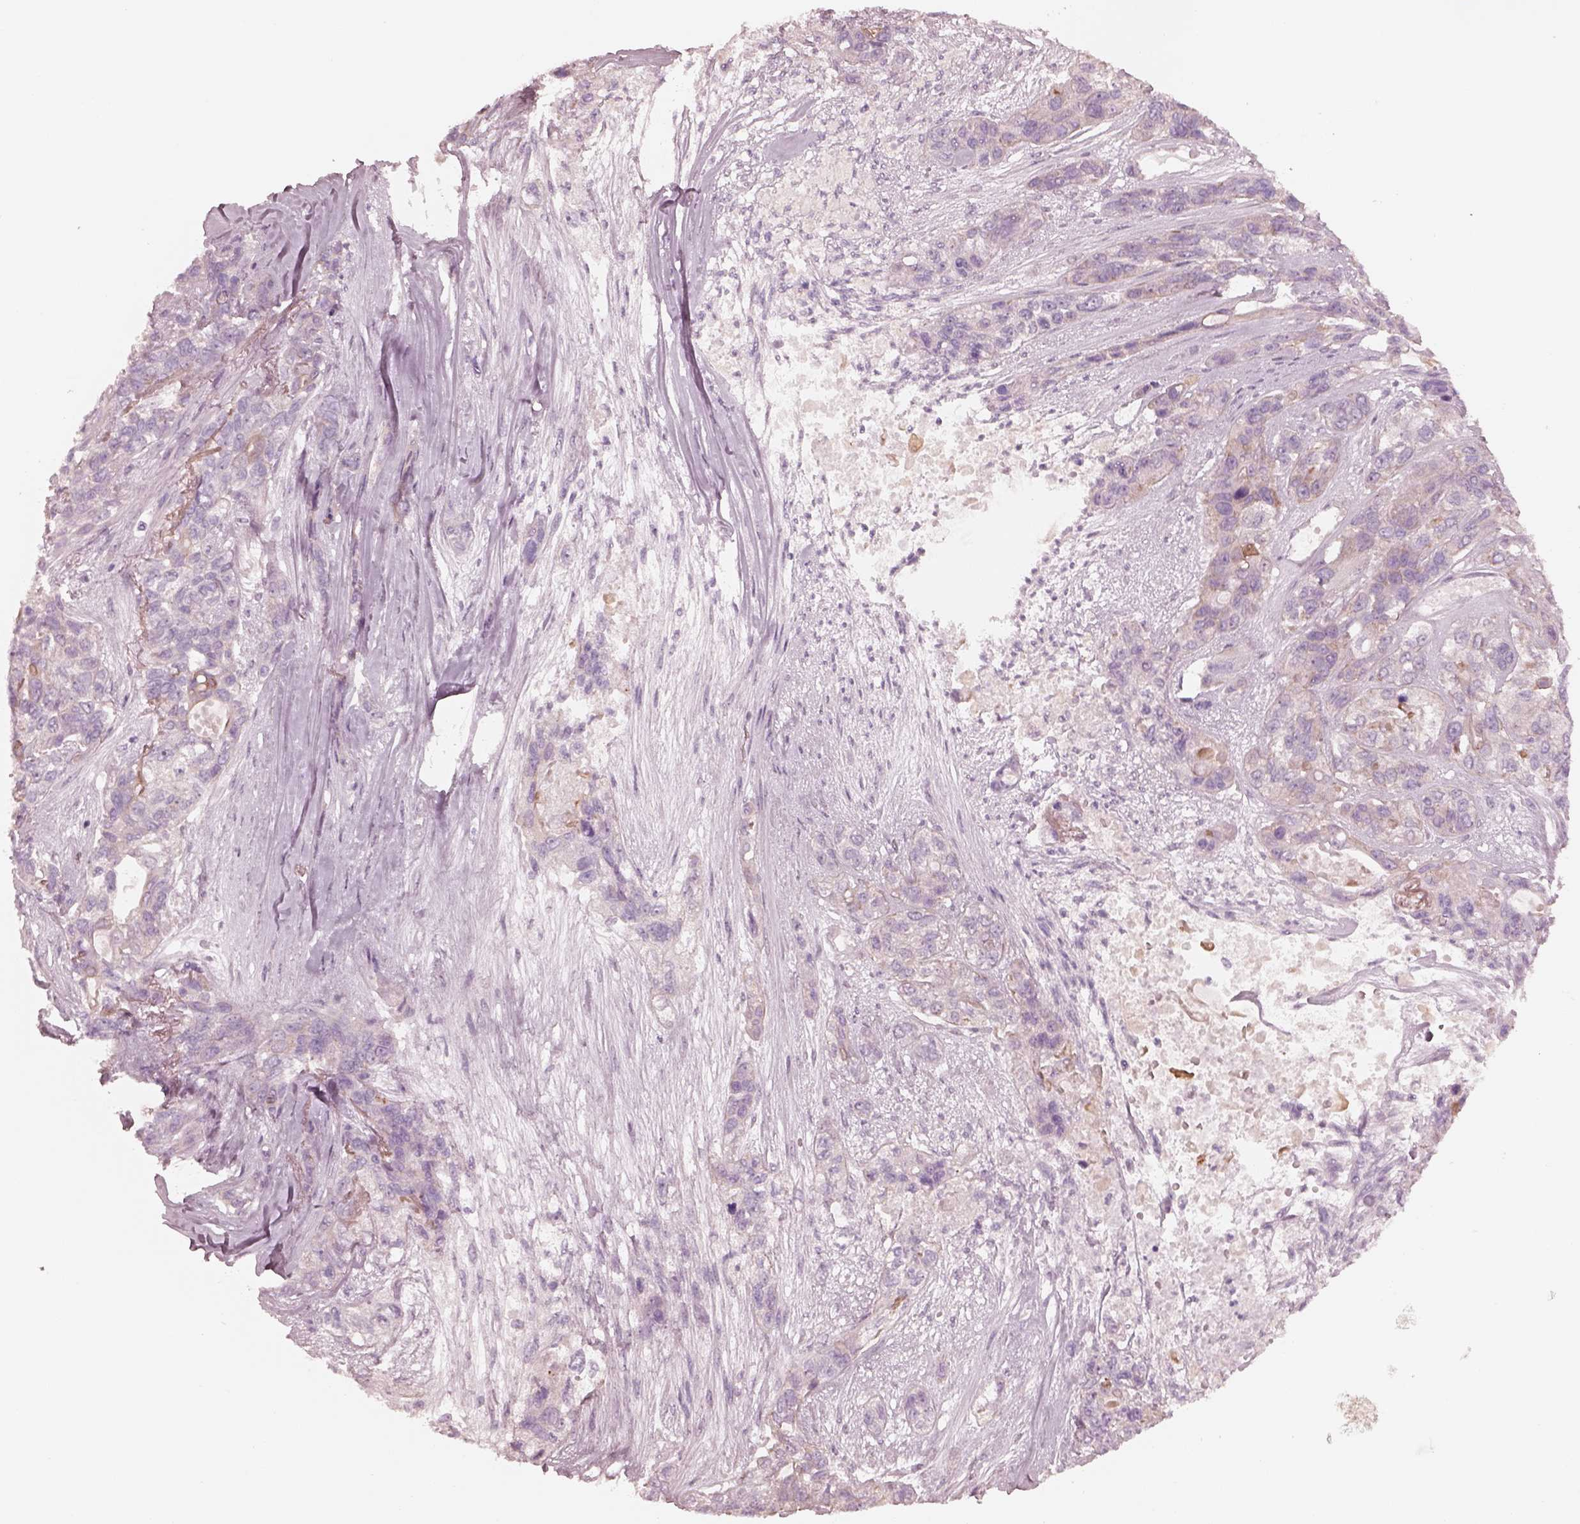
{"staining": {"intensity": "negative", "quantity": "none", "location": "none"}, "tissue": "lung cancer", "cell_type": "Tumor cells", "image_type": "cancer", "snomed": [{"axis": "morphology", "description": "Squamous cell carcinoma, NOS"}, {"axis": "topography", "description": "Lung"}], "caption": "High magnification brightfield microscopy of lung cancer stained with DAB (brown) and counterstained with hematoxylin (blue): tumor cells show no significant positivity. (Stains: DAB IHC with hematoxylin counter stain, Microscopy: brightfield microscopy at high magnification).", "gene": "RAB3C", "patient": {"sex": "female", "age": 70}}